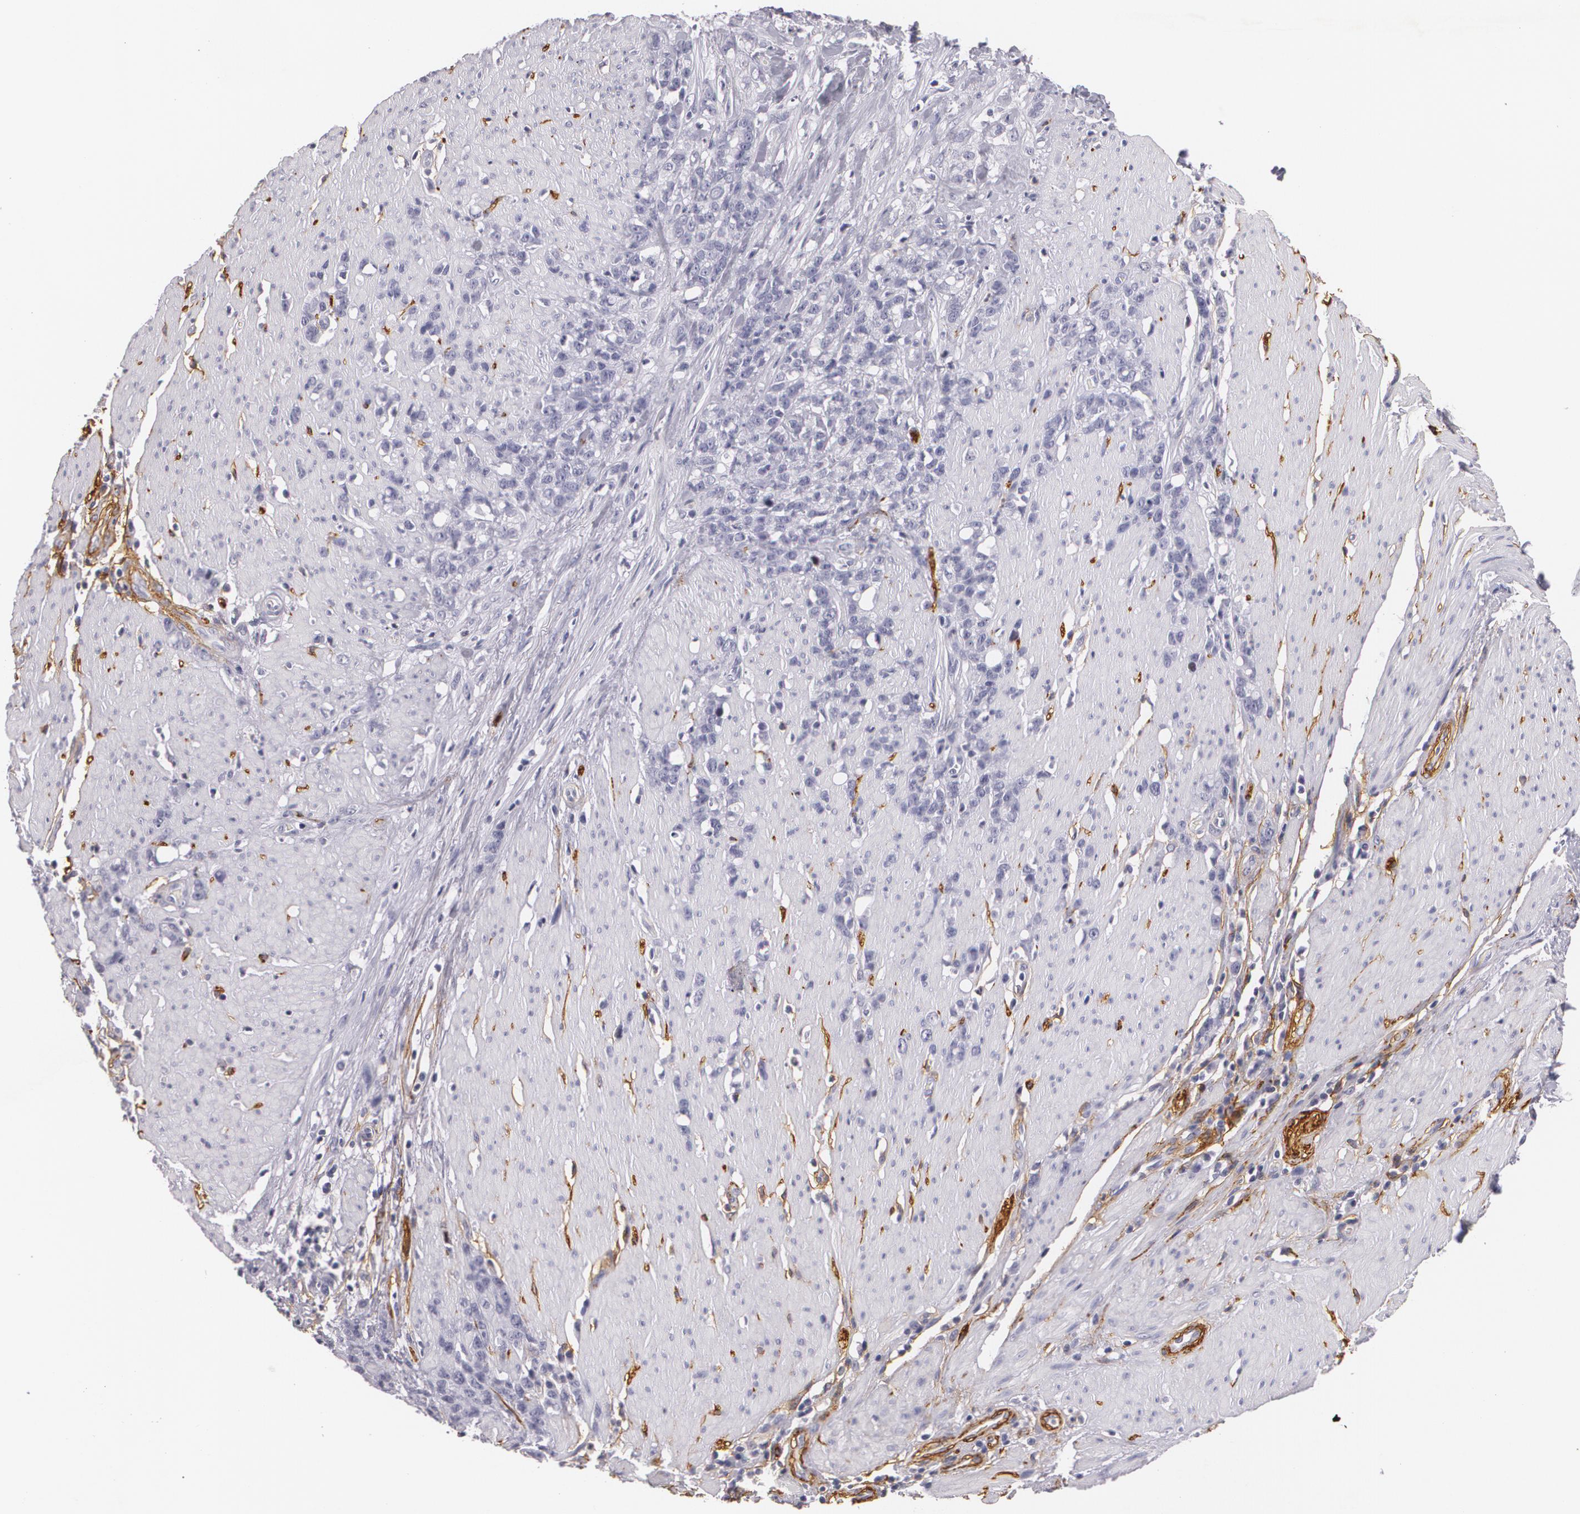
{"staining": {"intensity": "negative", "quantity": "none", "location": "none"}, "tissue": "stomach cancer", "cell_type": "Tumor cells", "image_type": "cancer", "snomed": [{"axis": "morphology", "description": "Adenocarcinoma, NOS"}, {"axis": "topography", "description": "Stomach, lower"}], "caption": "Immunohistochemistry (IHC) micrograph of stomach cancer stained for a protein (brown), which displays no positivity in tumor cells.", "gene": "NGFR", "patient": {"sex": "male", "age": 88}}